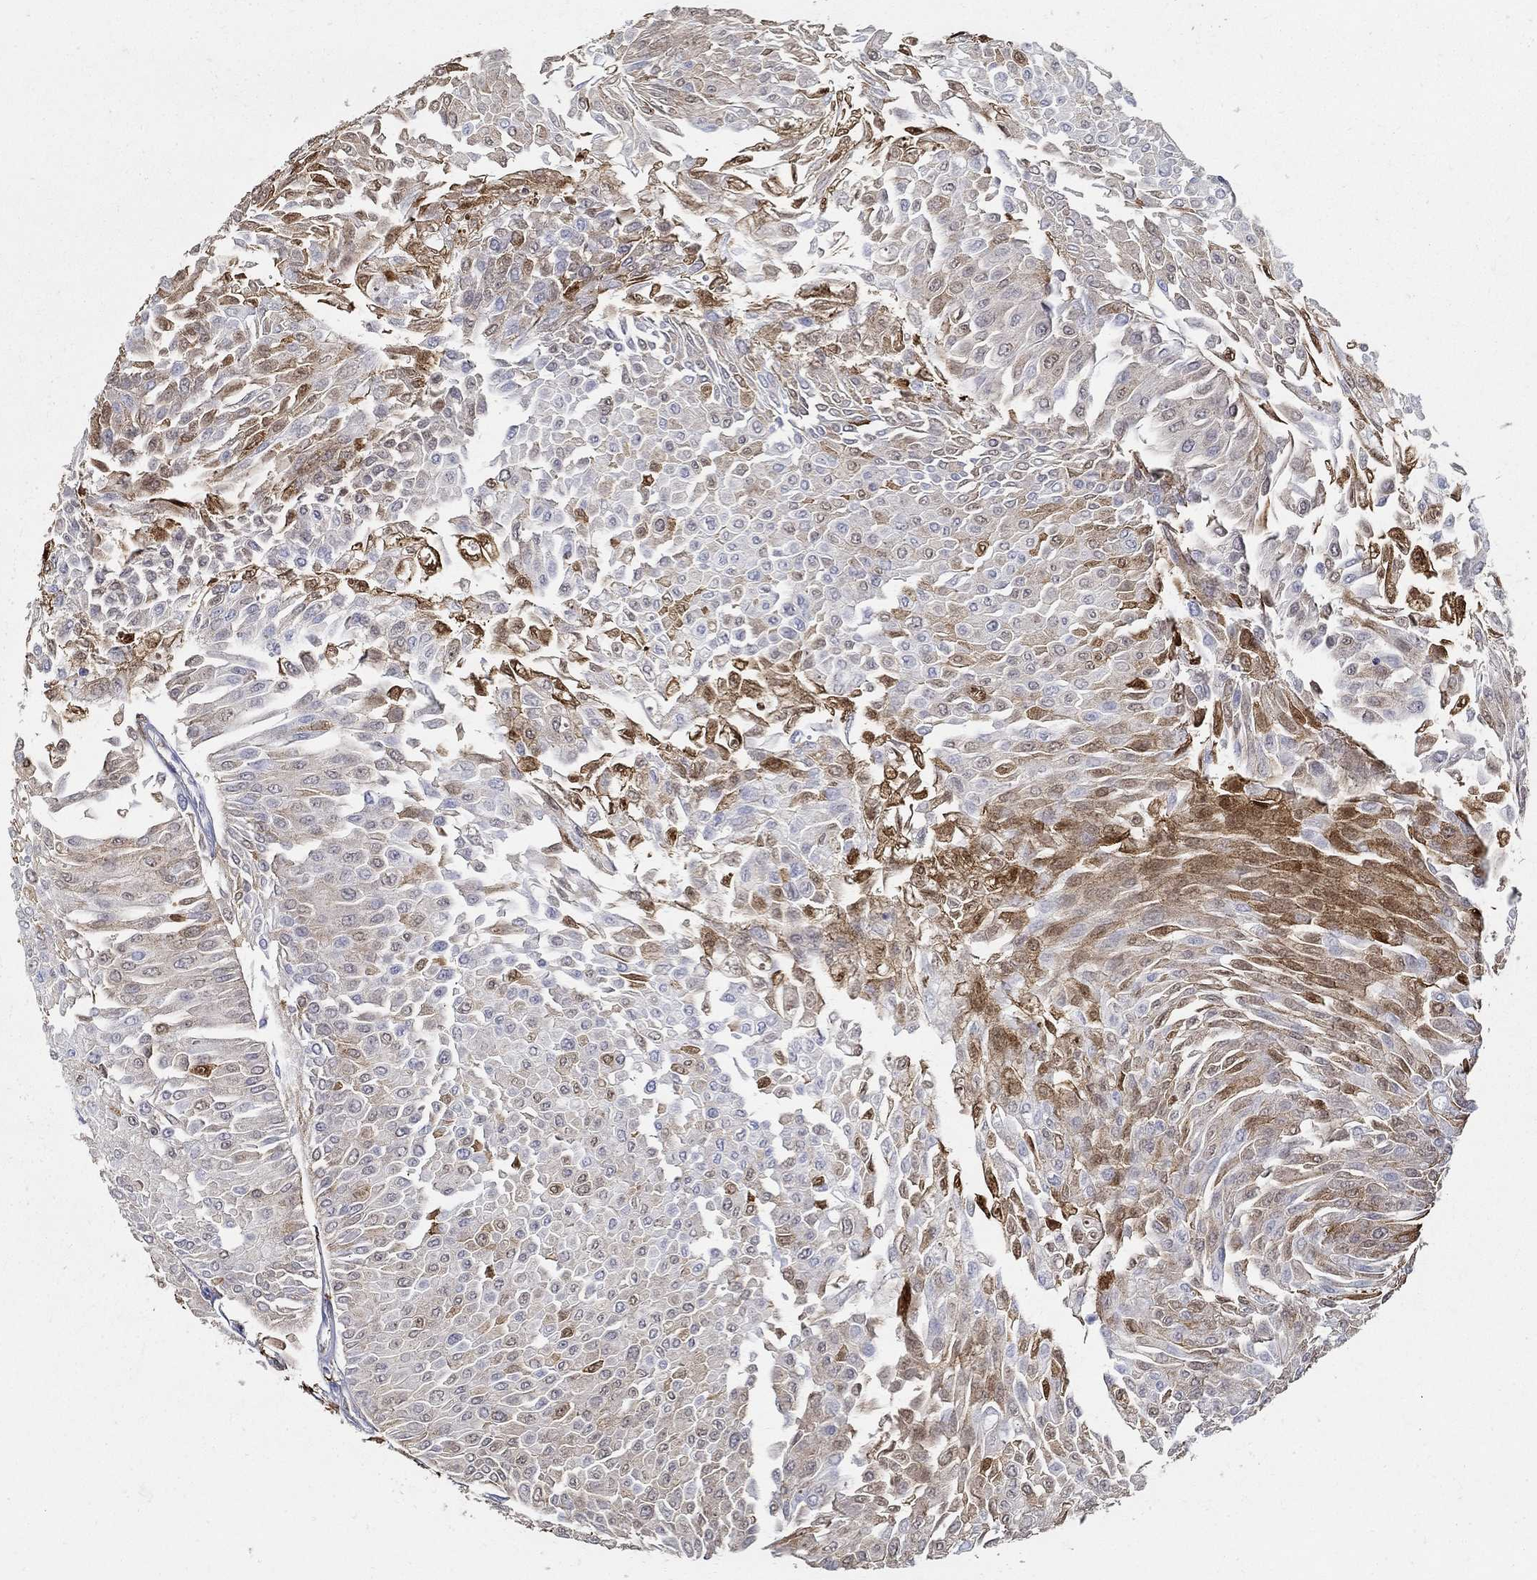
{"staining": {"intensity": "moderate", "quantity": "25%-75%", "location": "cytoplasmic/membranous"}, "tissue": "urothelial cancer", "cell_type": "Tumor cells", "image_type": "cancer", "snomed": [{"axis": "morphology", "description": "Urothelial carcinoma, Low grade"}, {"axis": "topography", "description": "Urinary bladder"}], "caption": "High-power microscopy captured an immunohistochemistry image of urothelial cancer, revealing moderate cytoplasmic/membranous expression in approximately 25%-75% of tumor cells.", "gene": "TGFBI", "patient": {"sex": "male", "age": 67}}